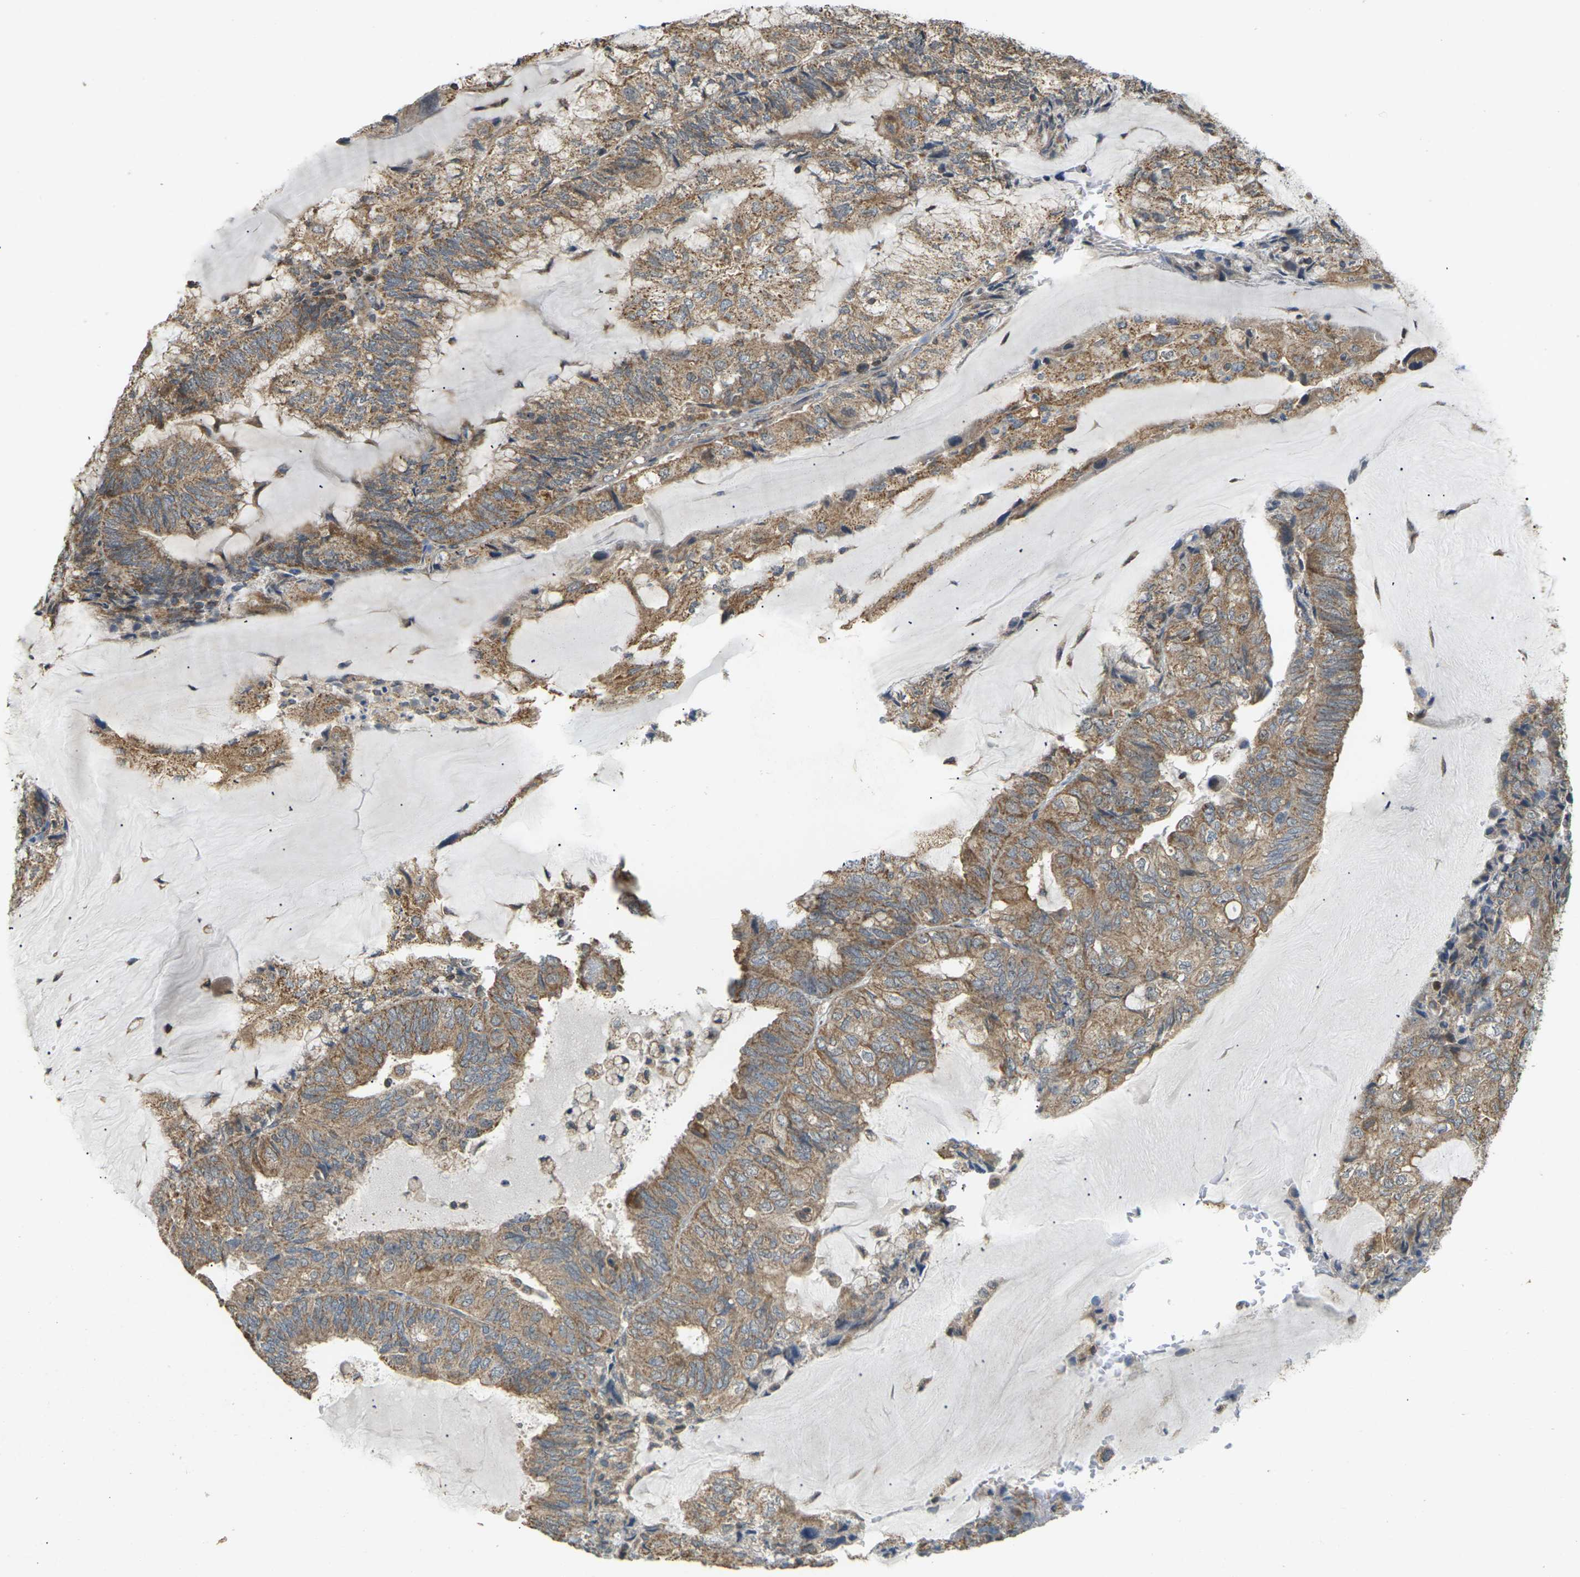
{"staining": {"intensity": "moderate", "quantity": ">75%", "location": "cytoplasmic/membranous"}, "tissue": "endometrial cancer", "cell_type": "Tumor cells", "image_type": "cancer", "snomed": [{"axis": "morphology", "description": "Adenocarcinoma, NOS"}, {"axis": "topography", "description": "Endometrium"}], "caption": "Immunohistochemistry (IHC) of endometrial adenocarcinoma reveals medium levels of moderate cytoplasmic/membranous expression in about >75% of tumor cells.", "gene": "KSR1", "patient": {"sex": "female", "age": 81}}